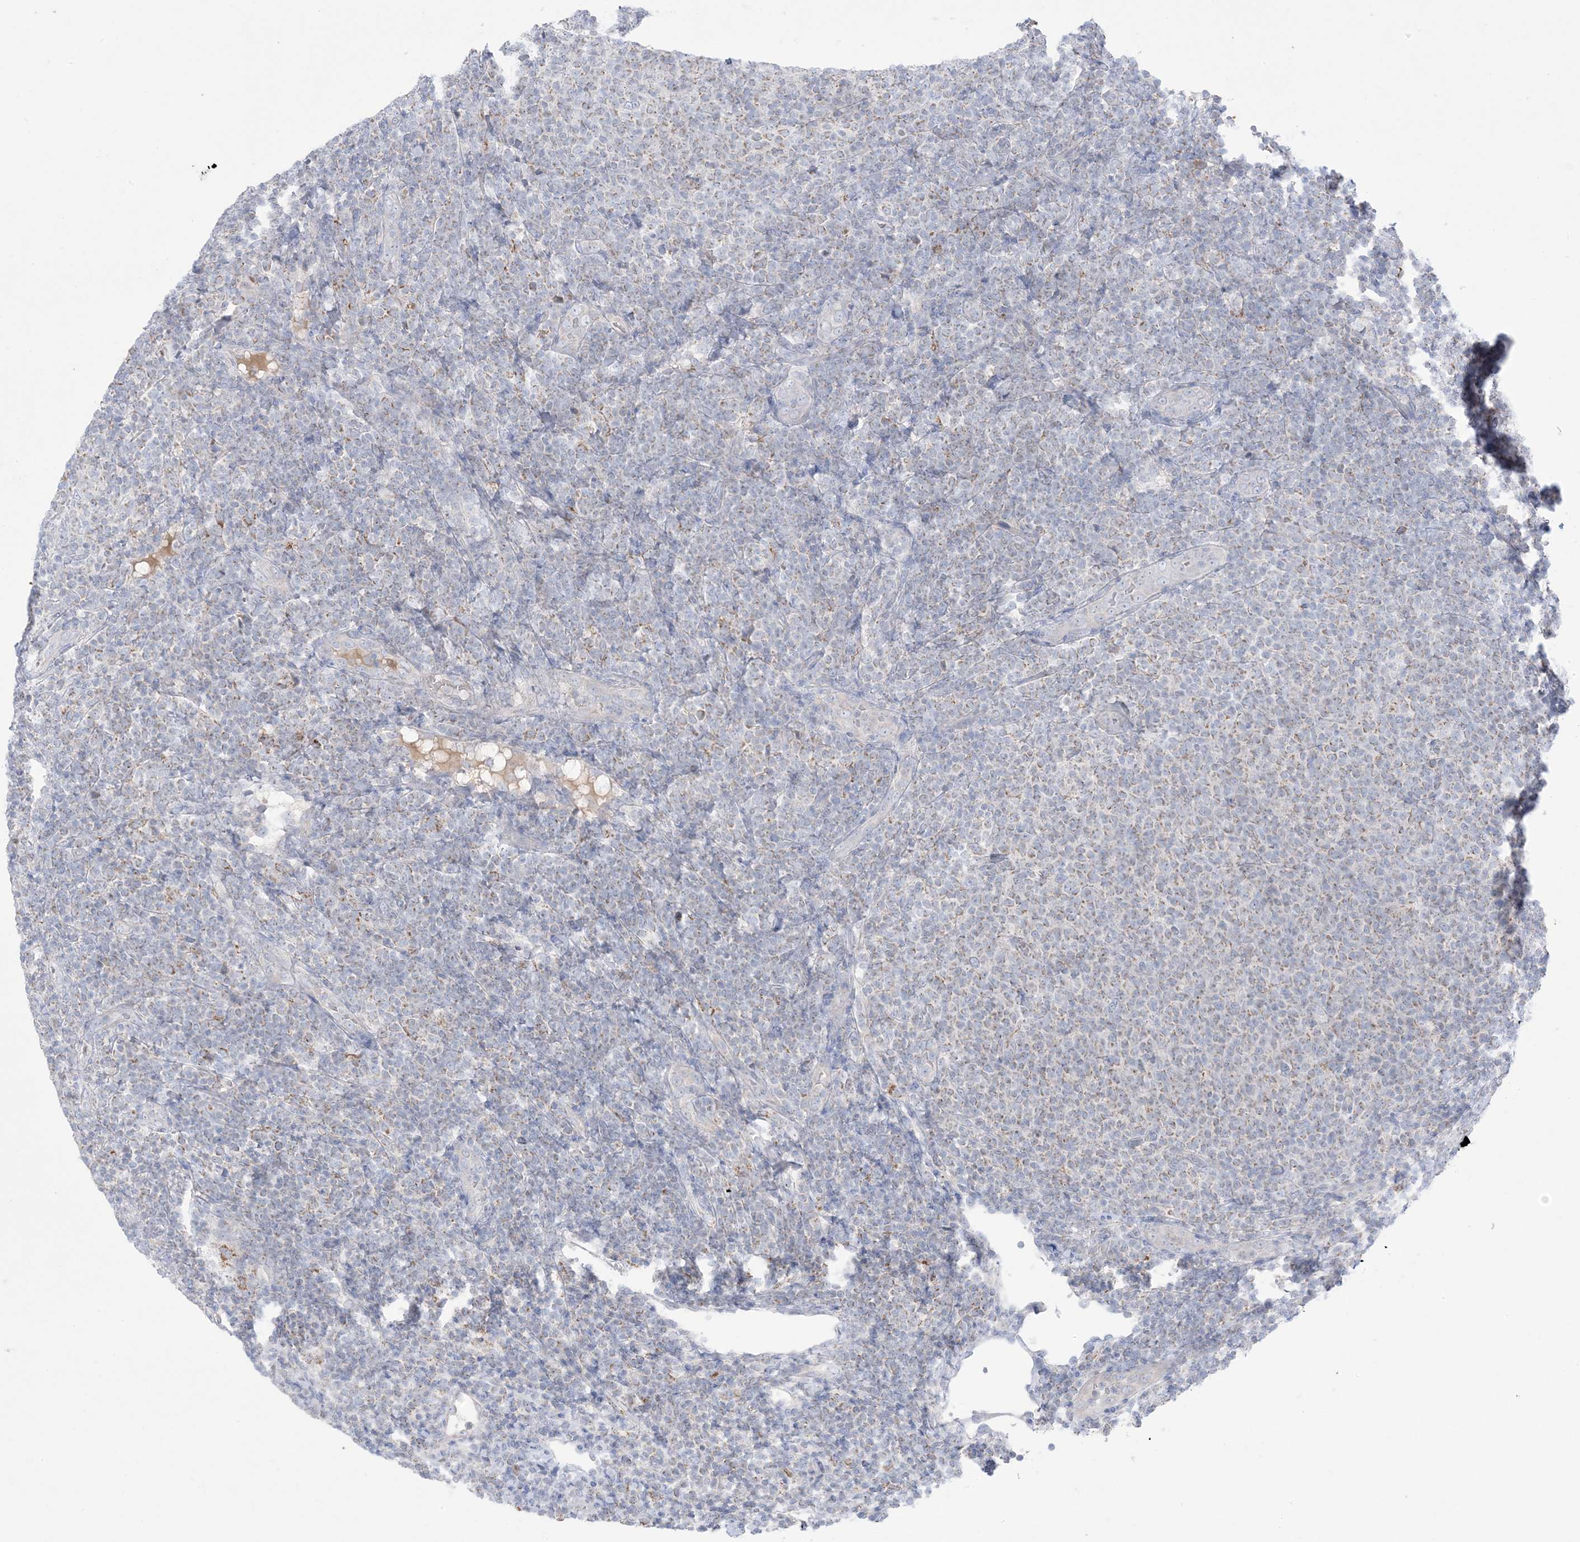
{"staining": {"intensity": "weak", "quantity": "<25%", "location": "cytoplasmic/membranous"}, "tissue": "lymphoma", "cell_type": "Tumor cells", "image_type": "cancer", "snomed": [{"axis": "morphology", "description": "Malignant lymphoma, non-Hodgkin's type, Low grade"}, {"axis": "topography", "description": "Lymph node"}], "caption": "IHC of lymphoma demonstrates no positivity in tumor cells. The staining is performed using DAB brown chromogen with nuclei counter-stained in using hematoxylin.", "gene": "KCTD6", "patient": {"sex": "male", "age": 66}}